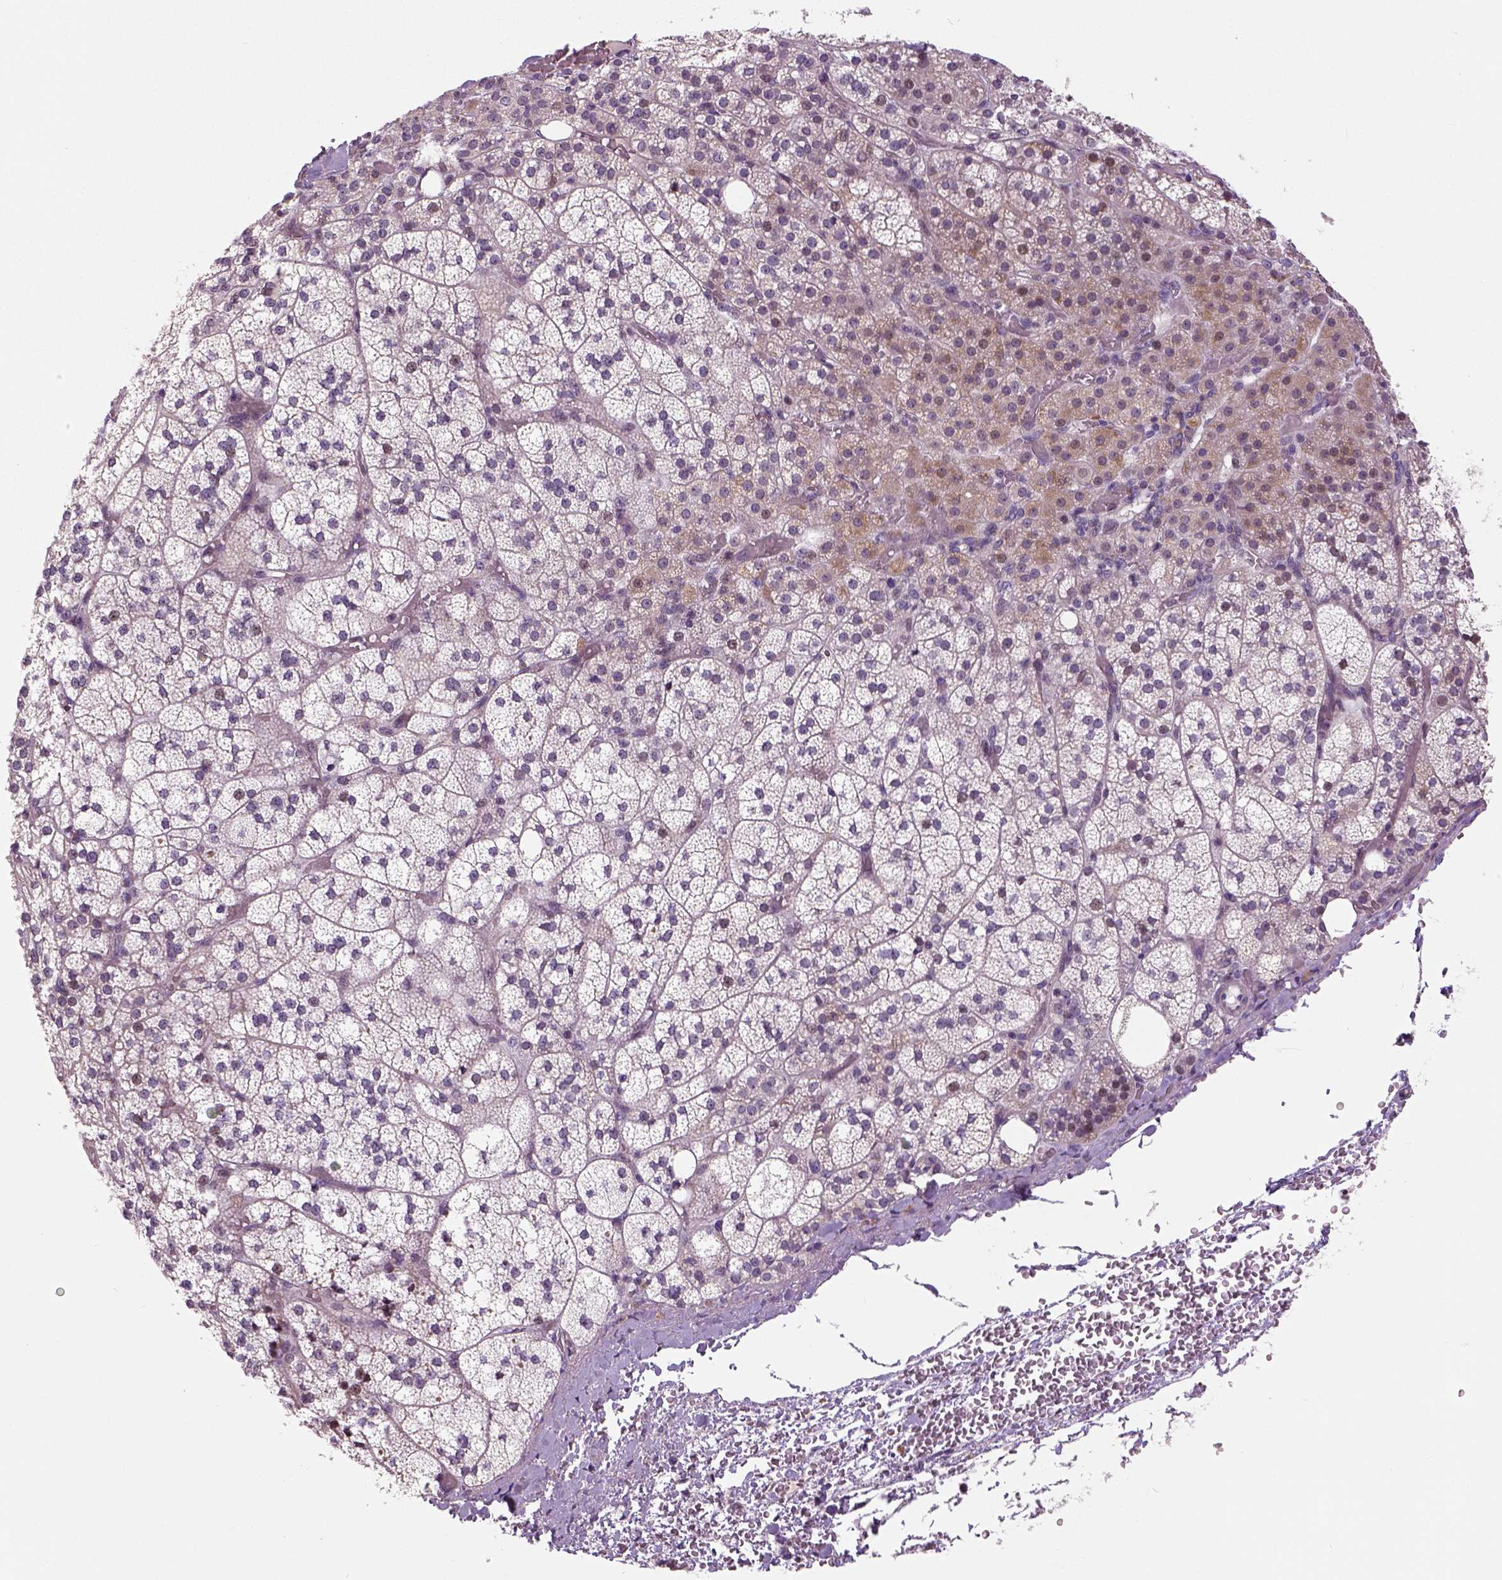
{"staining": {"intensity": "moderate", "quantity": "25%-75%", "location": "nuclear"}, "tissue": "adrenal gland", "cell_type": "Glandular cells", "image_type": "normal", "snomed": [{"axis": "morphology", "description": "Normal tissue, NOS"}, {"axis": "topography", "description": "Adrenal gland"}], "caption": "Protein analysis of normal adrenal gland demonstrates moderate nuclear staining in approximately 25%-75% of glandular cells. The staining was performed using DAB (3,3'-diaminobenzidine) to visualize the protein expression in brown, while the nuclei were stained in blue with hematoxylin (Magnification: 20x).", "gene": "NECAB1", "patient": {"sex": "female", "age": 60}}